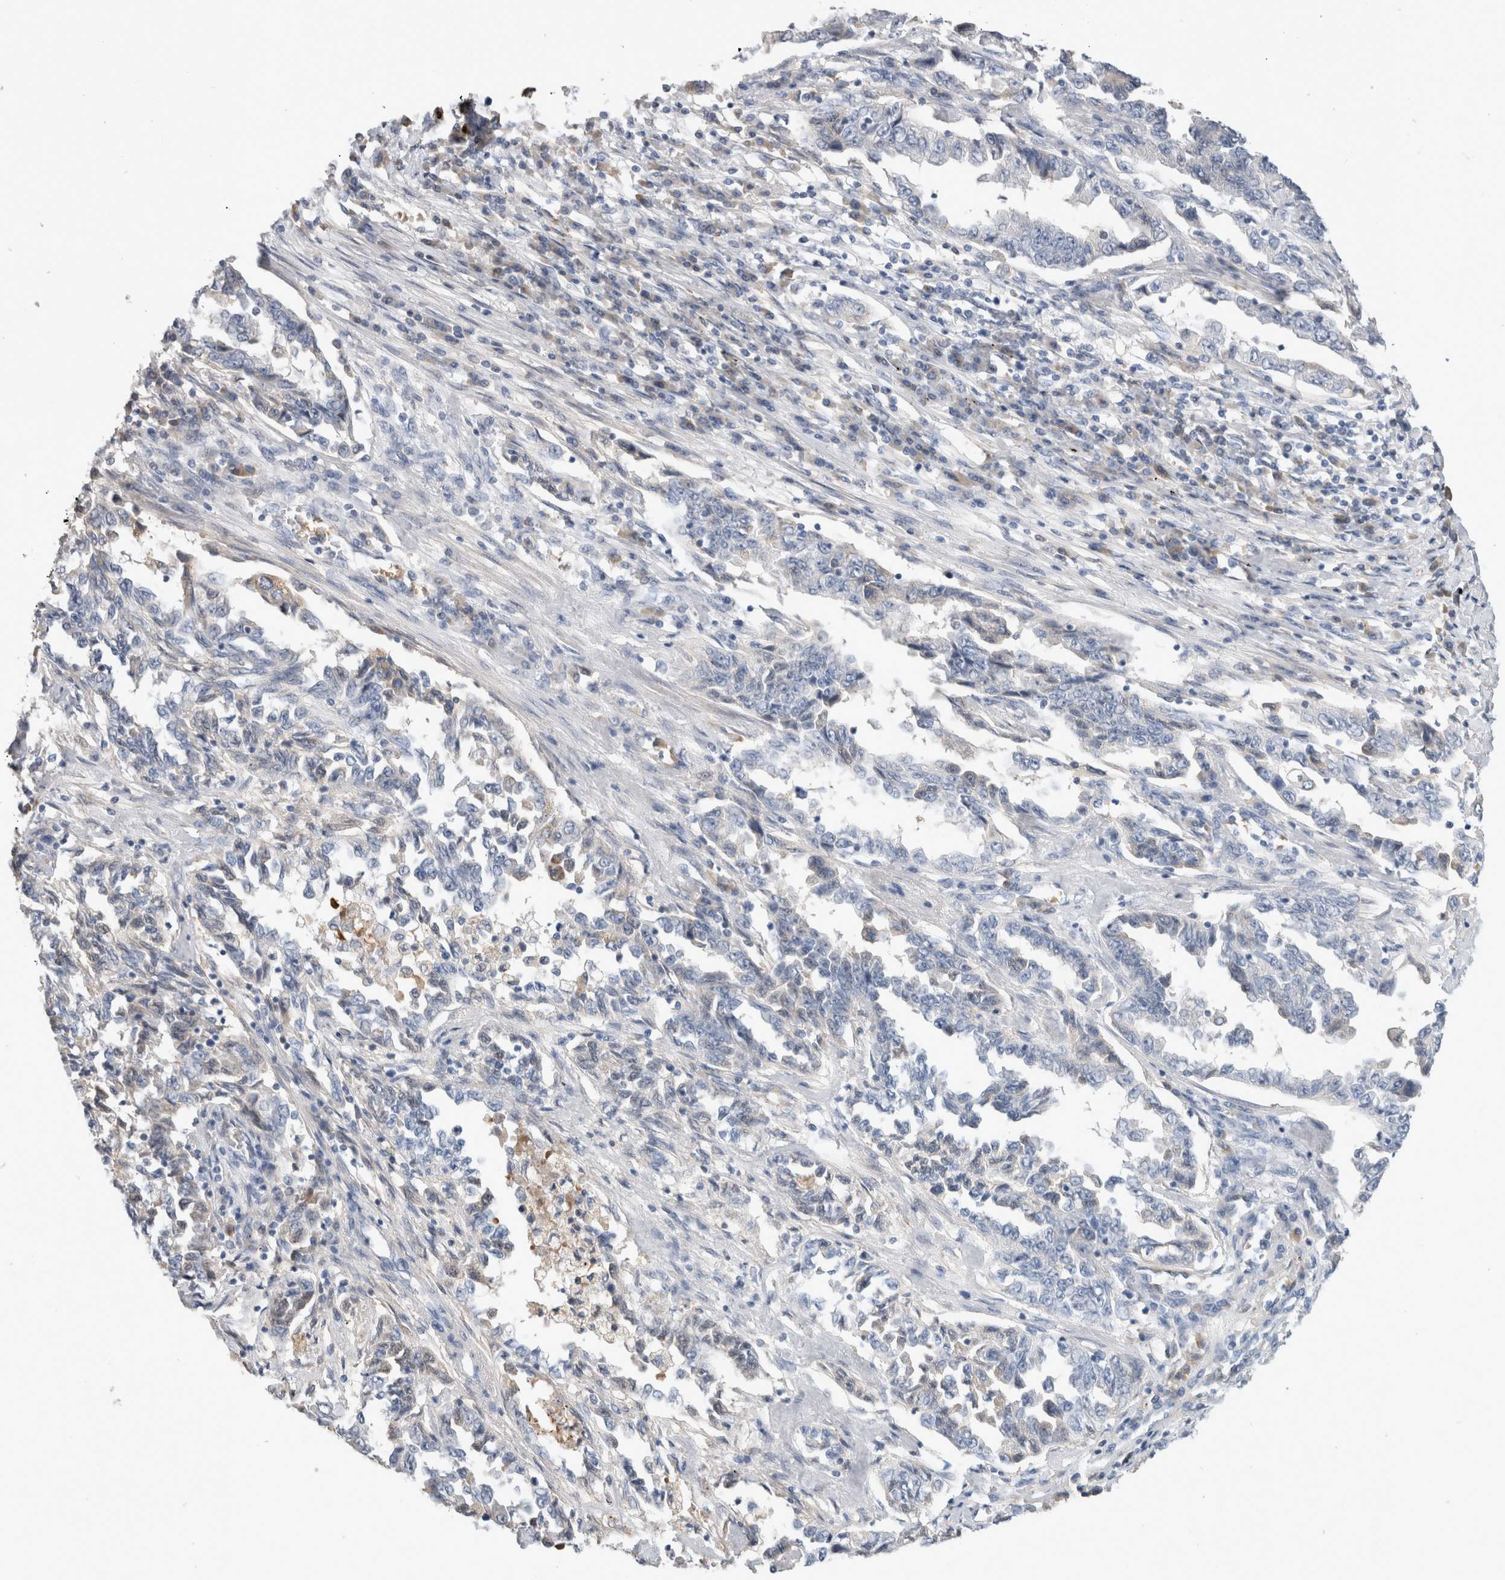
{"staining": {"intensity": "negative", "quantity": "none", "location": "none"}, "tissue": "lung cancer", "cell_type": "Tumor cells", "image_type": "cancer", "snomed": [{"axis": "morphology", "description": "Adenocarcinoma, NOS"}, {"axis": "topography", "description": "Lung"}], "caption": "Adenocarcinoma (lung) was stained to show a protein in brown. There is no significant expression in tumor cells.", "gene": "SCGB1A1", "patient": {"sex": "female", "age": 51}}